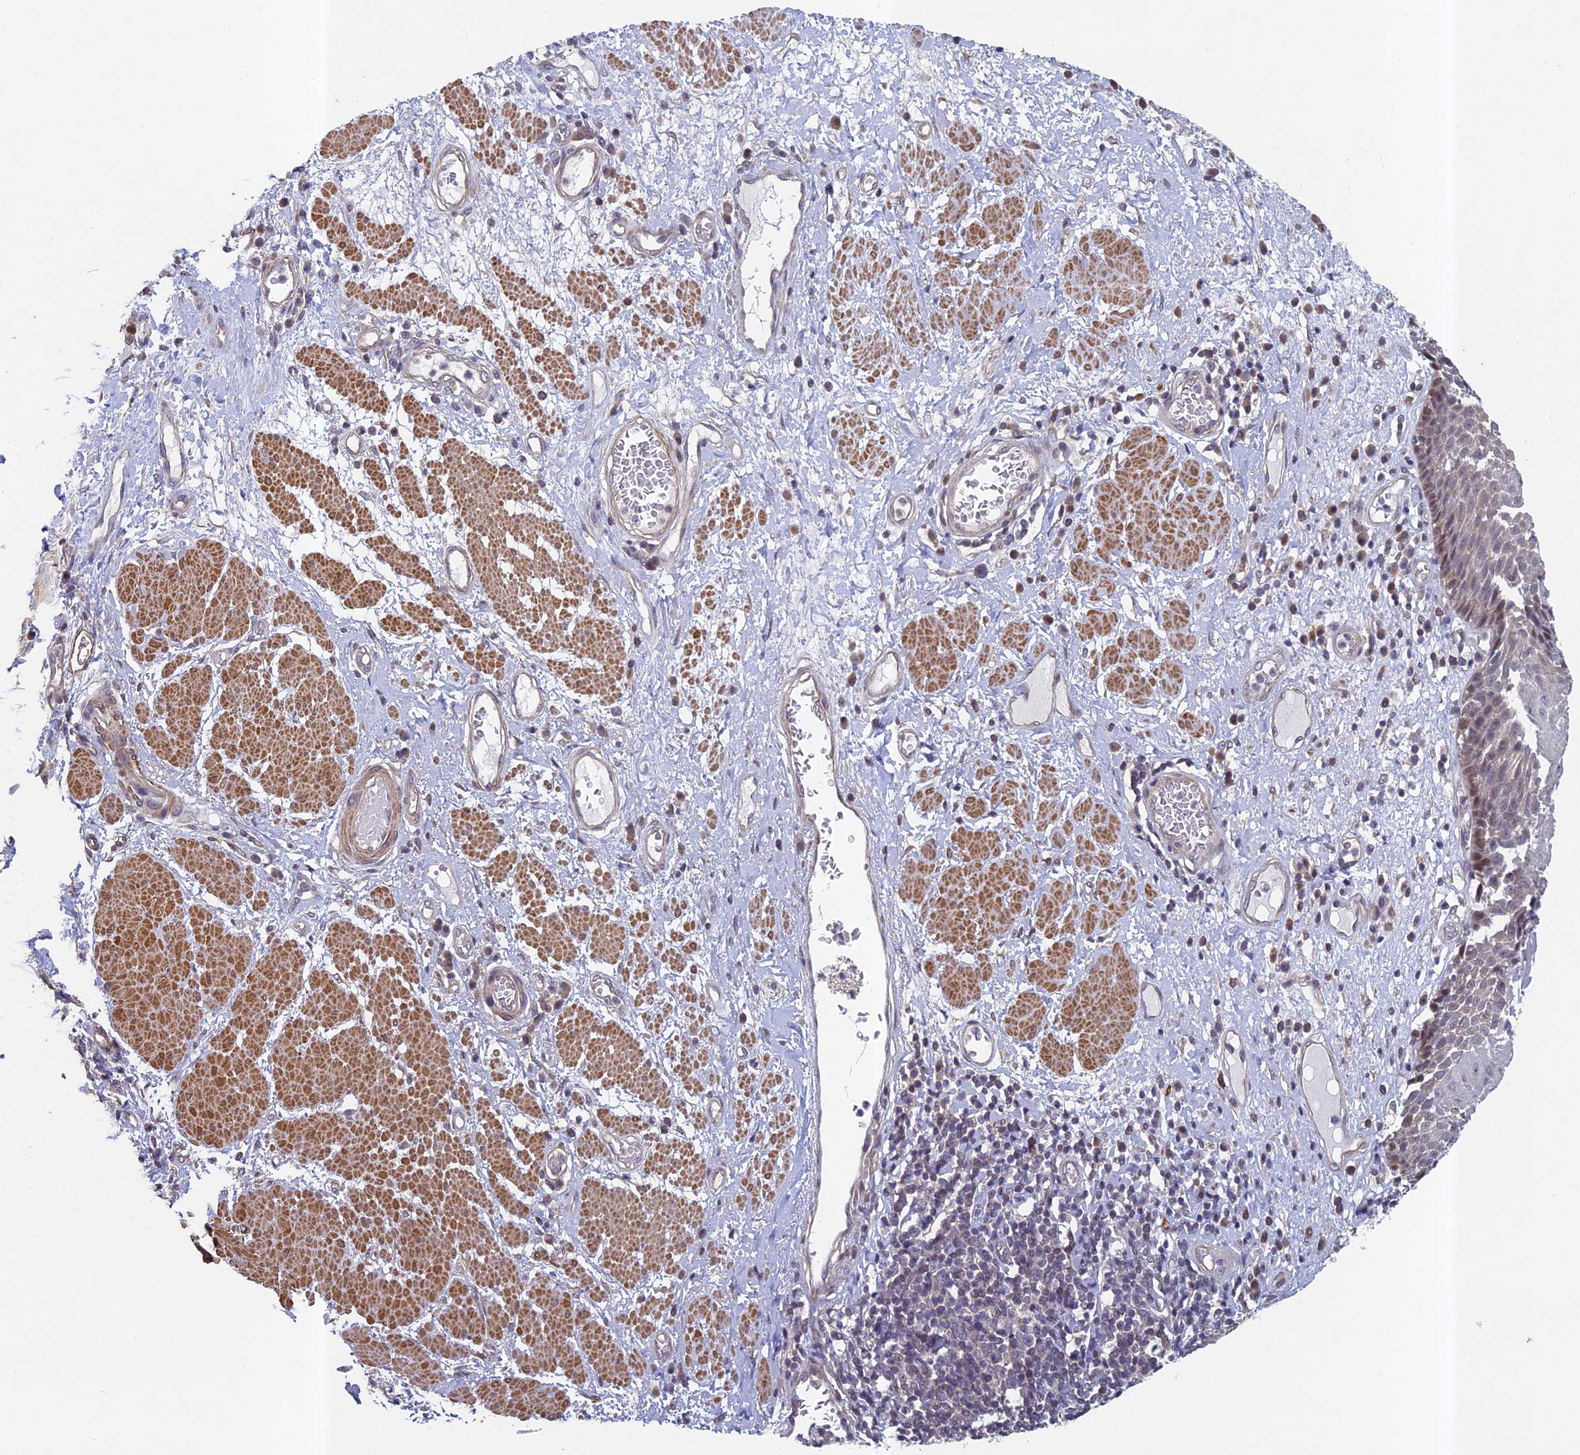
{"staining": {"intensity": "moderate", "quantity": "<25%", "location": "nuclear"}, "tissue": "esophagus", "cell_type": "Squamous epithelial cells", "image_type": "normal", "snomed": [{"axis": "morphology", "description": "Normal tissue, NOS"}, {"axis": "morphology", "description": "Adenocarcinoma, NOS"}, {"axis": "topography", "description": "Esophagus"}], "caption": "Immunohistochemical staining of normal esophagus reveals low levels of moderate nuclear positivity in approximately <25% of squamous epithelial cells. Nuclei are stained in blue.", "gene": "DIXDC1", "patient": {"sex": "male", "age": 62}}